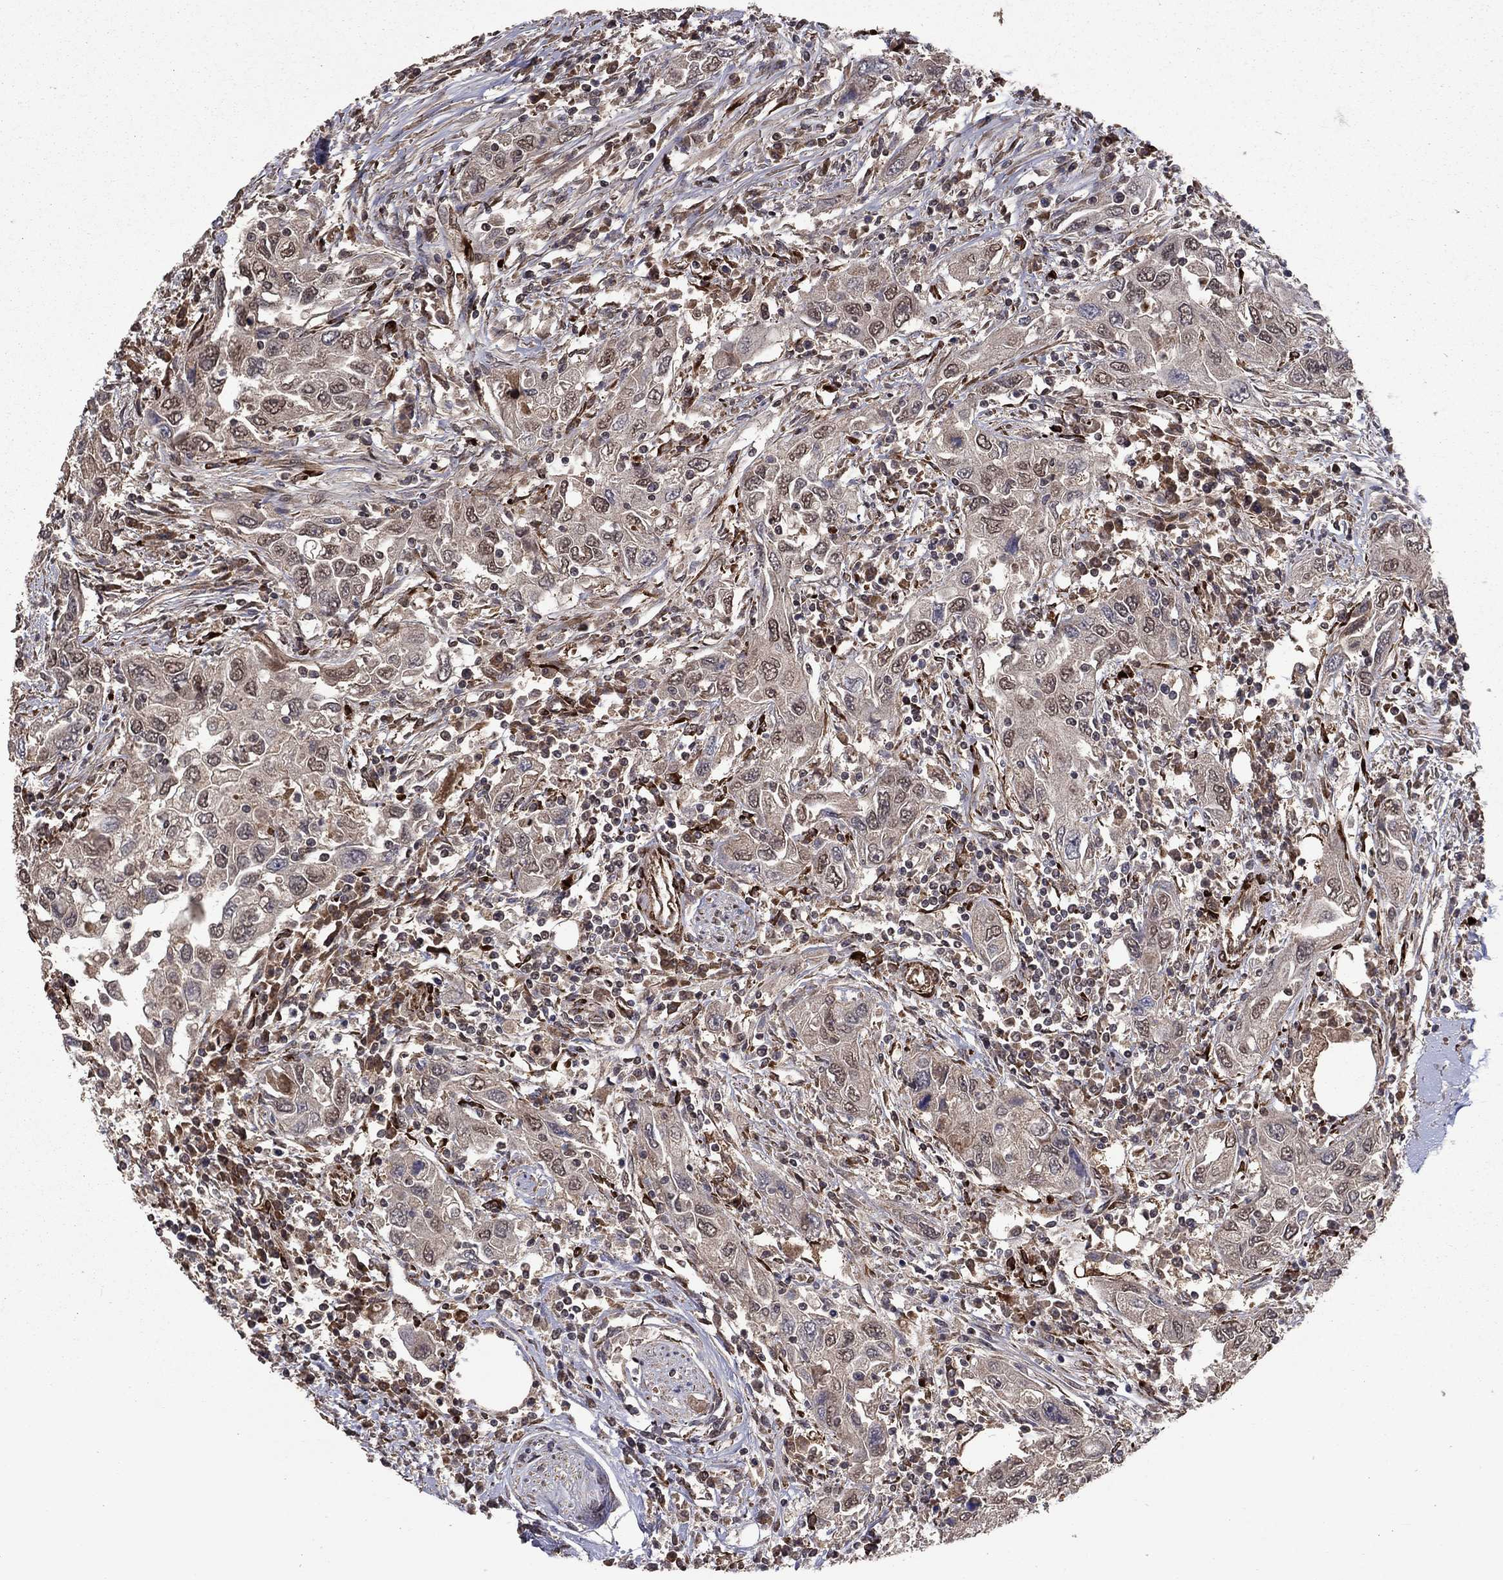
{"staining": {"intensity": "negative", "quantity": "none", "location": "none"}, "tissue": "urothelial cancer", "cell_type": "Tumor cells", "image_type": "cancer", "snomed": [{"axis": "morphology", "description": "Urothelial carcinoma, High grade"}, {"axis": "topography", "description": "Urinary bladder"}], "caption": "Immunohistochemistry (IHC) image of high-grade urothelial carcinoma stained for a protein (brown), which exhibits no staining in tumor cells.", "gene": "COL18A1", "patient": {"sex": "male", "age": 76}}